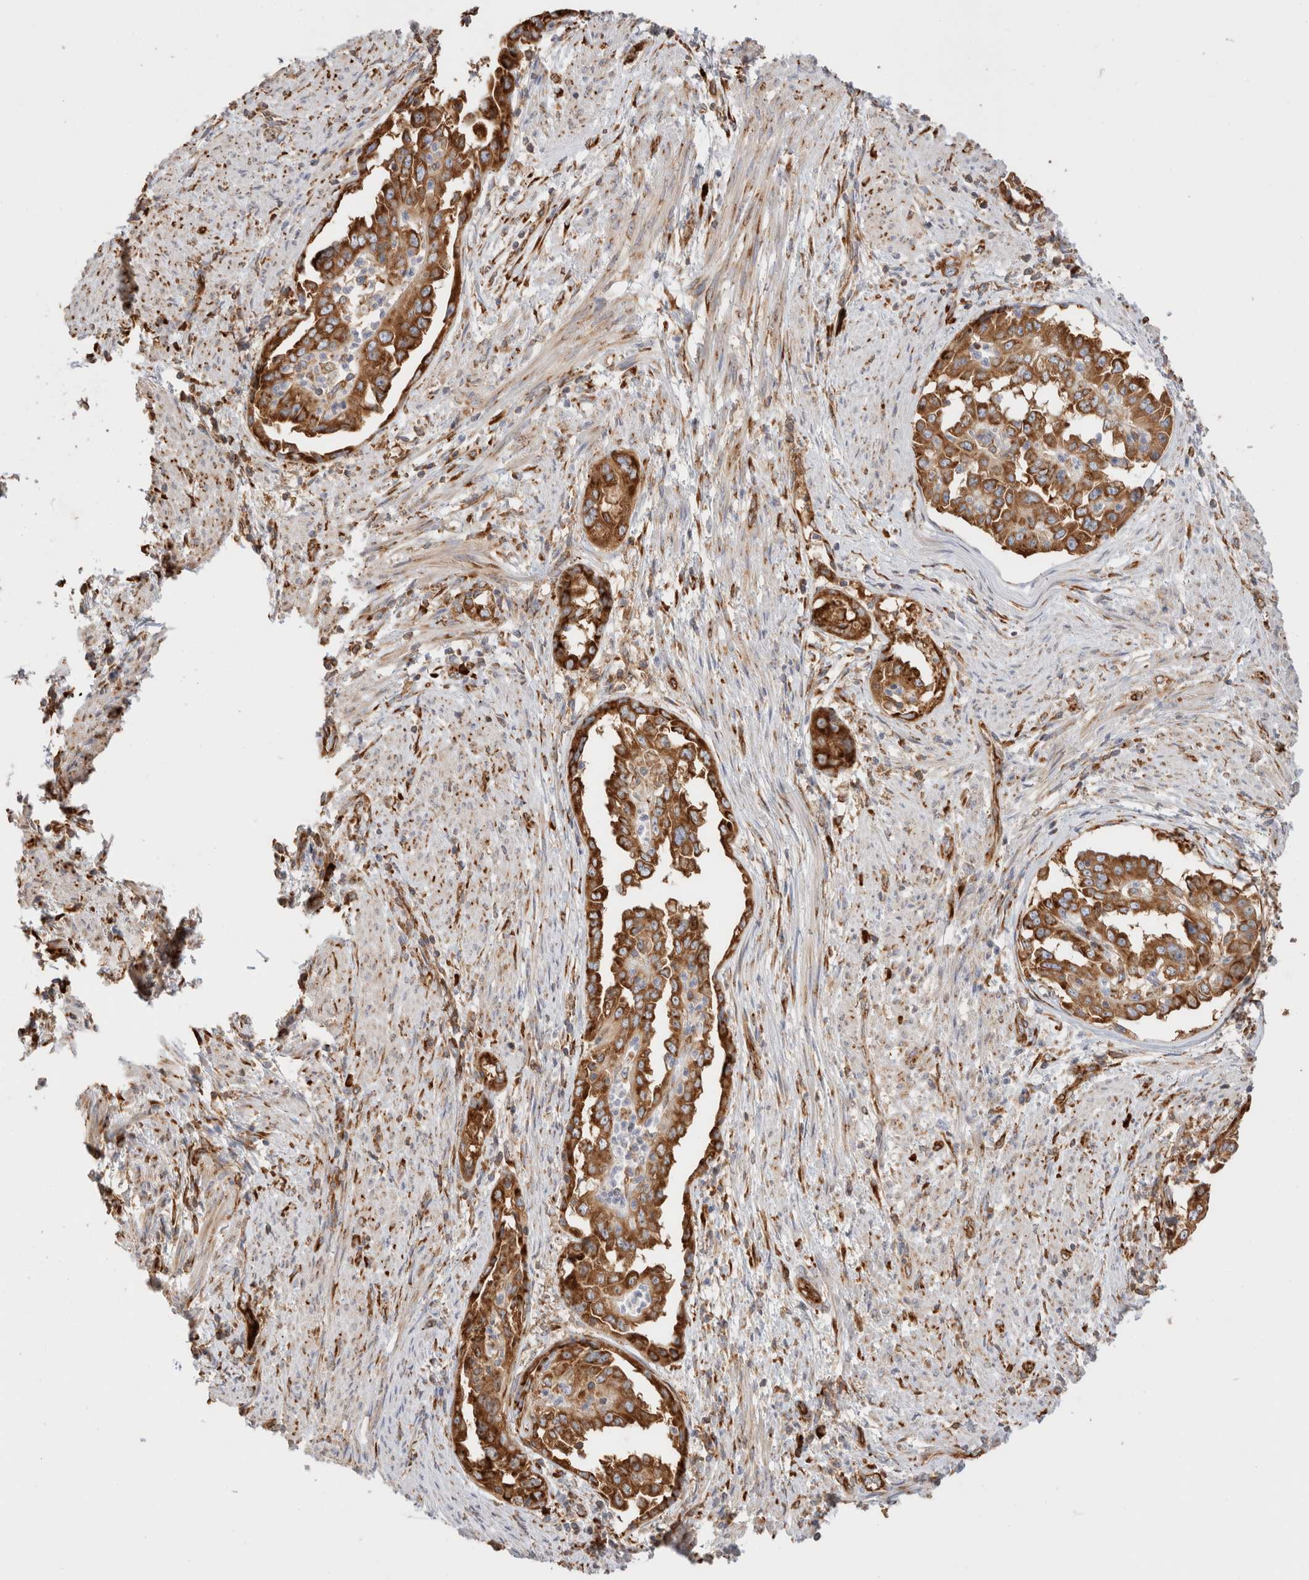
{"staining": {"intensity": "strong", "quantity": ">75%", "location": "cytoplasmic/membranous"}, "tissue": "endometrial cancer", "cell_type": "Tumor cells", "image_type": "cancer", "snomed": [{"axis": "morphology", "description": "Adenocarcinoma, NOS"}, {"axis": "topography", "description": "Endometrium"}], "caption": "IHC of human endometrial cancer (adenocarcinoma) exhibits high levels of strong cytoplasmic/membranous expression in about >75% of tumor cells.", "gene": "ZC2HC1A", "patient": {"sex": "female", "age": 85}}